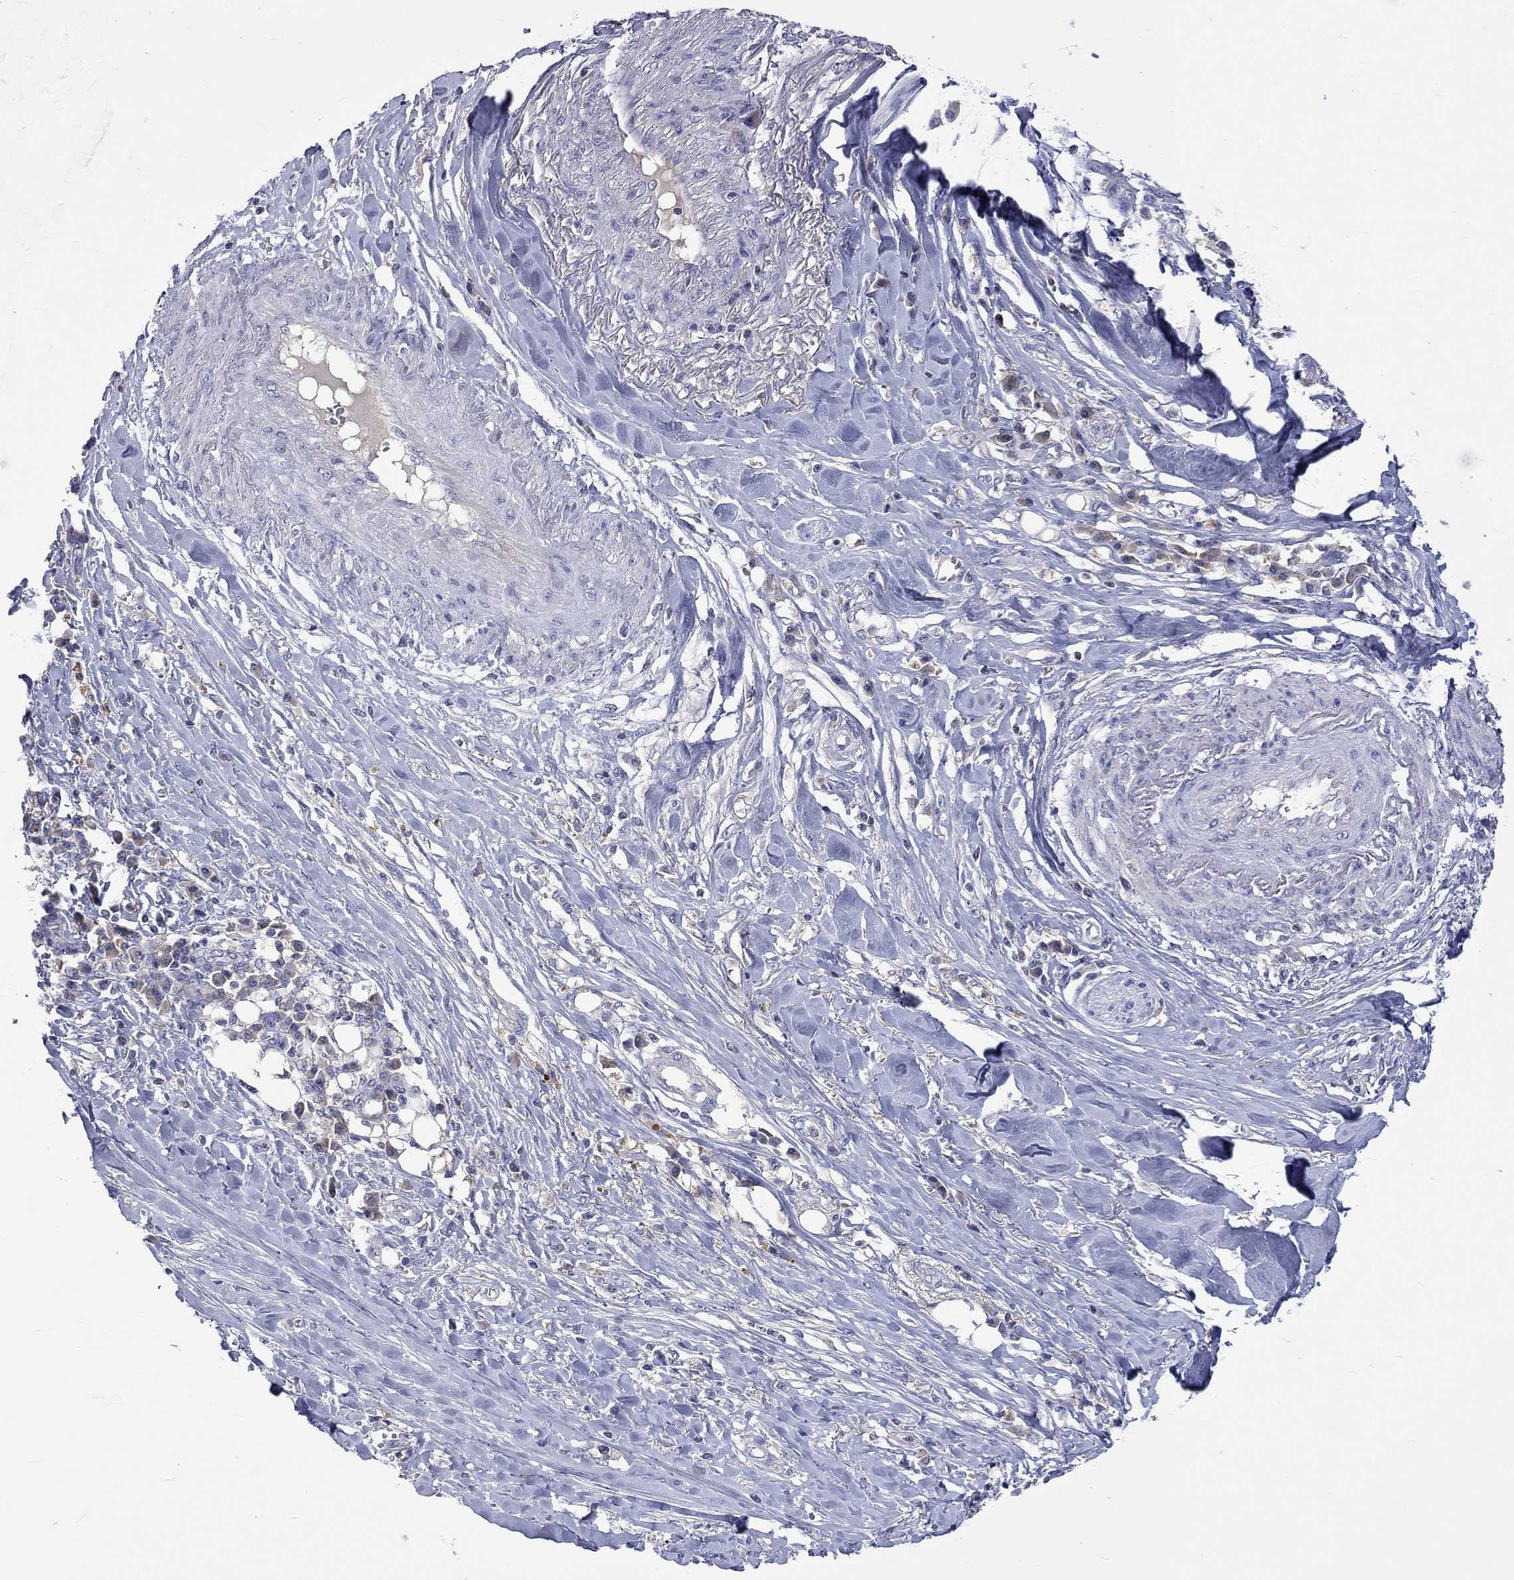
{"staining": {"intensity": "weak", "quantity": "<25%", "location": "cytoplasmic/membranous"}, "tissue": "skin cancer", "cell_type": "Tumor cells", "image_type": "cancer", "snomed": [{"axis": "morphology", "description": "Squamous cell carcinoma, NOS"}, {"axis": "topography", "description": "Skin"}], "caption": "Immunohistochemistry (IHC) image of neoplastic tissue: skin squamous cell carcinoma stained with DAB (3,3'-diaminobenzidine) reveals no significant protein positivity in tumor cells. The staining was performed using DAB to visualize the protein expression in brown, while the nuclei were stained in blue with hematoxylin (Magnification: 20x).", "gene": "LRFN4", "patient": {"sex": "male", "age": 82}}